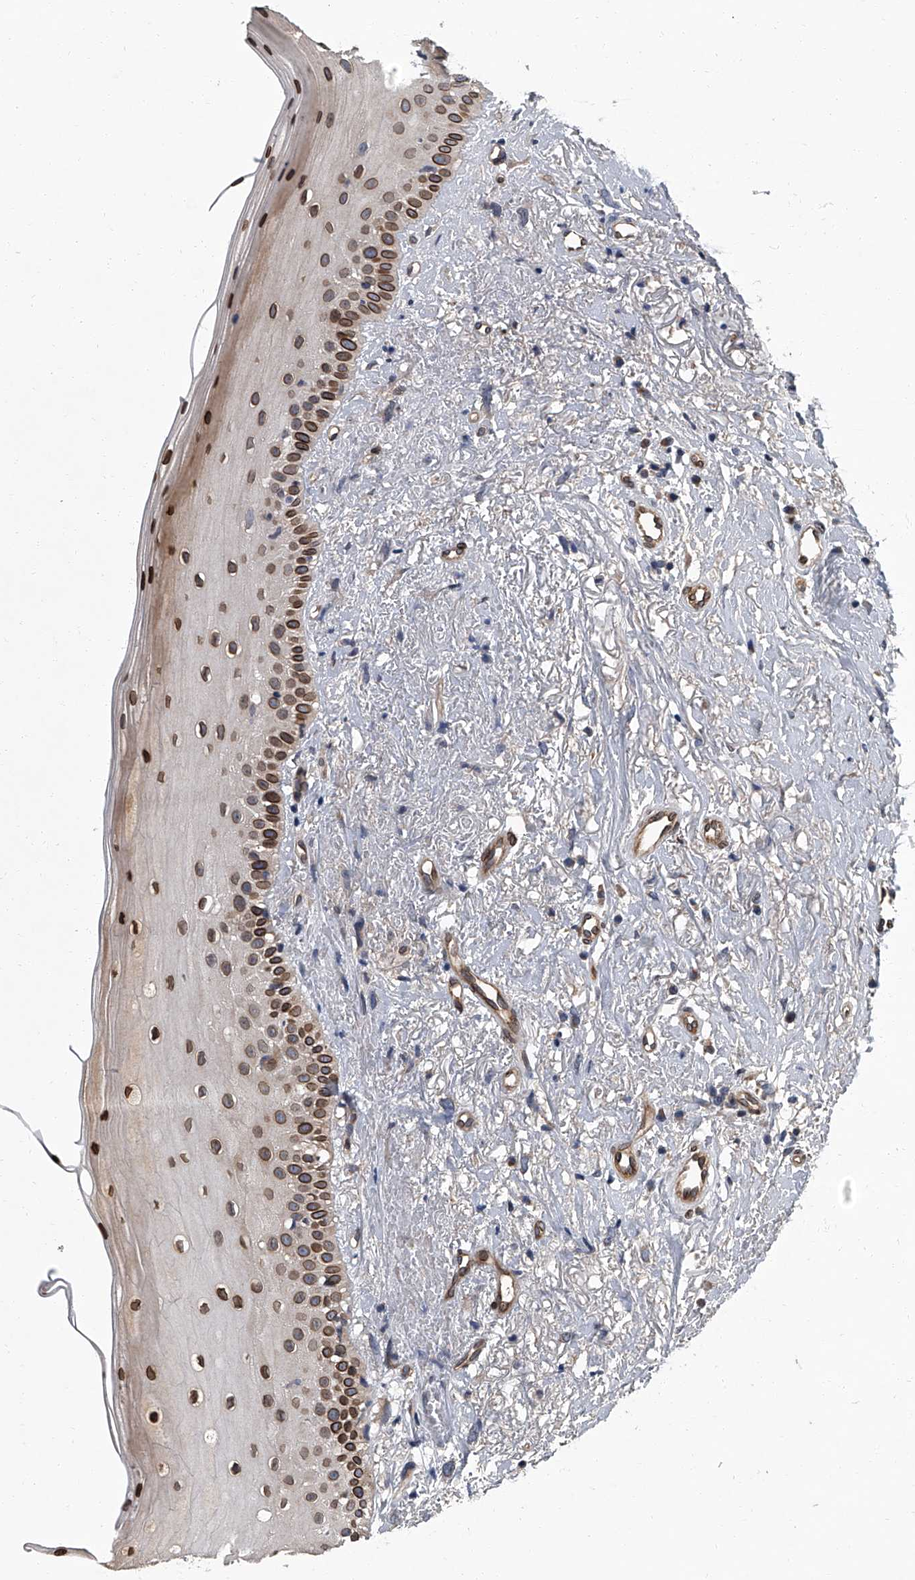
{"staining": {"intensity": "strong", "quantity": ">75%", "location": "cytoplasmic/membranous,nuclear"}, "tissue": "oral mucosa", "cell_type": "Squamous epithelial cells", "image_type": "normal", "snomed": [{"axis": "morphology", "description": "Normal tissue, NOS"}, {"axis": "topography", "description": "Oral tissue"}], "caption": "Strong cytoplasmic/membranous,nuclear expression is identified in approximately >75% of squamous epithelial cells in unremarkable oral mucosa.", "gene": "LRRC8C", "patient": {"sex": "female", "age": 63}}